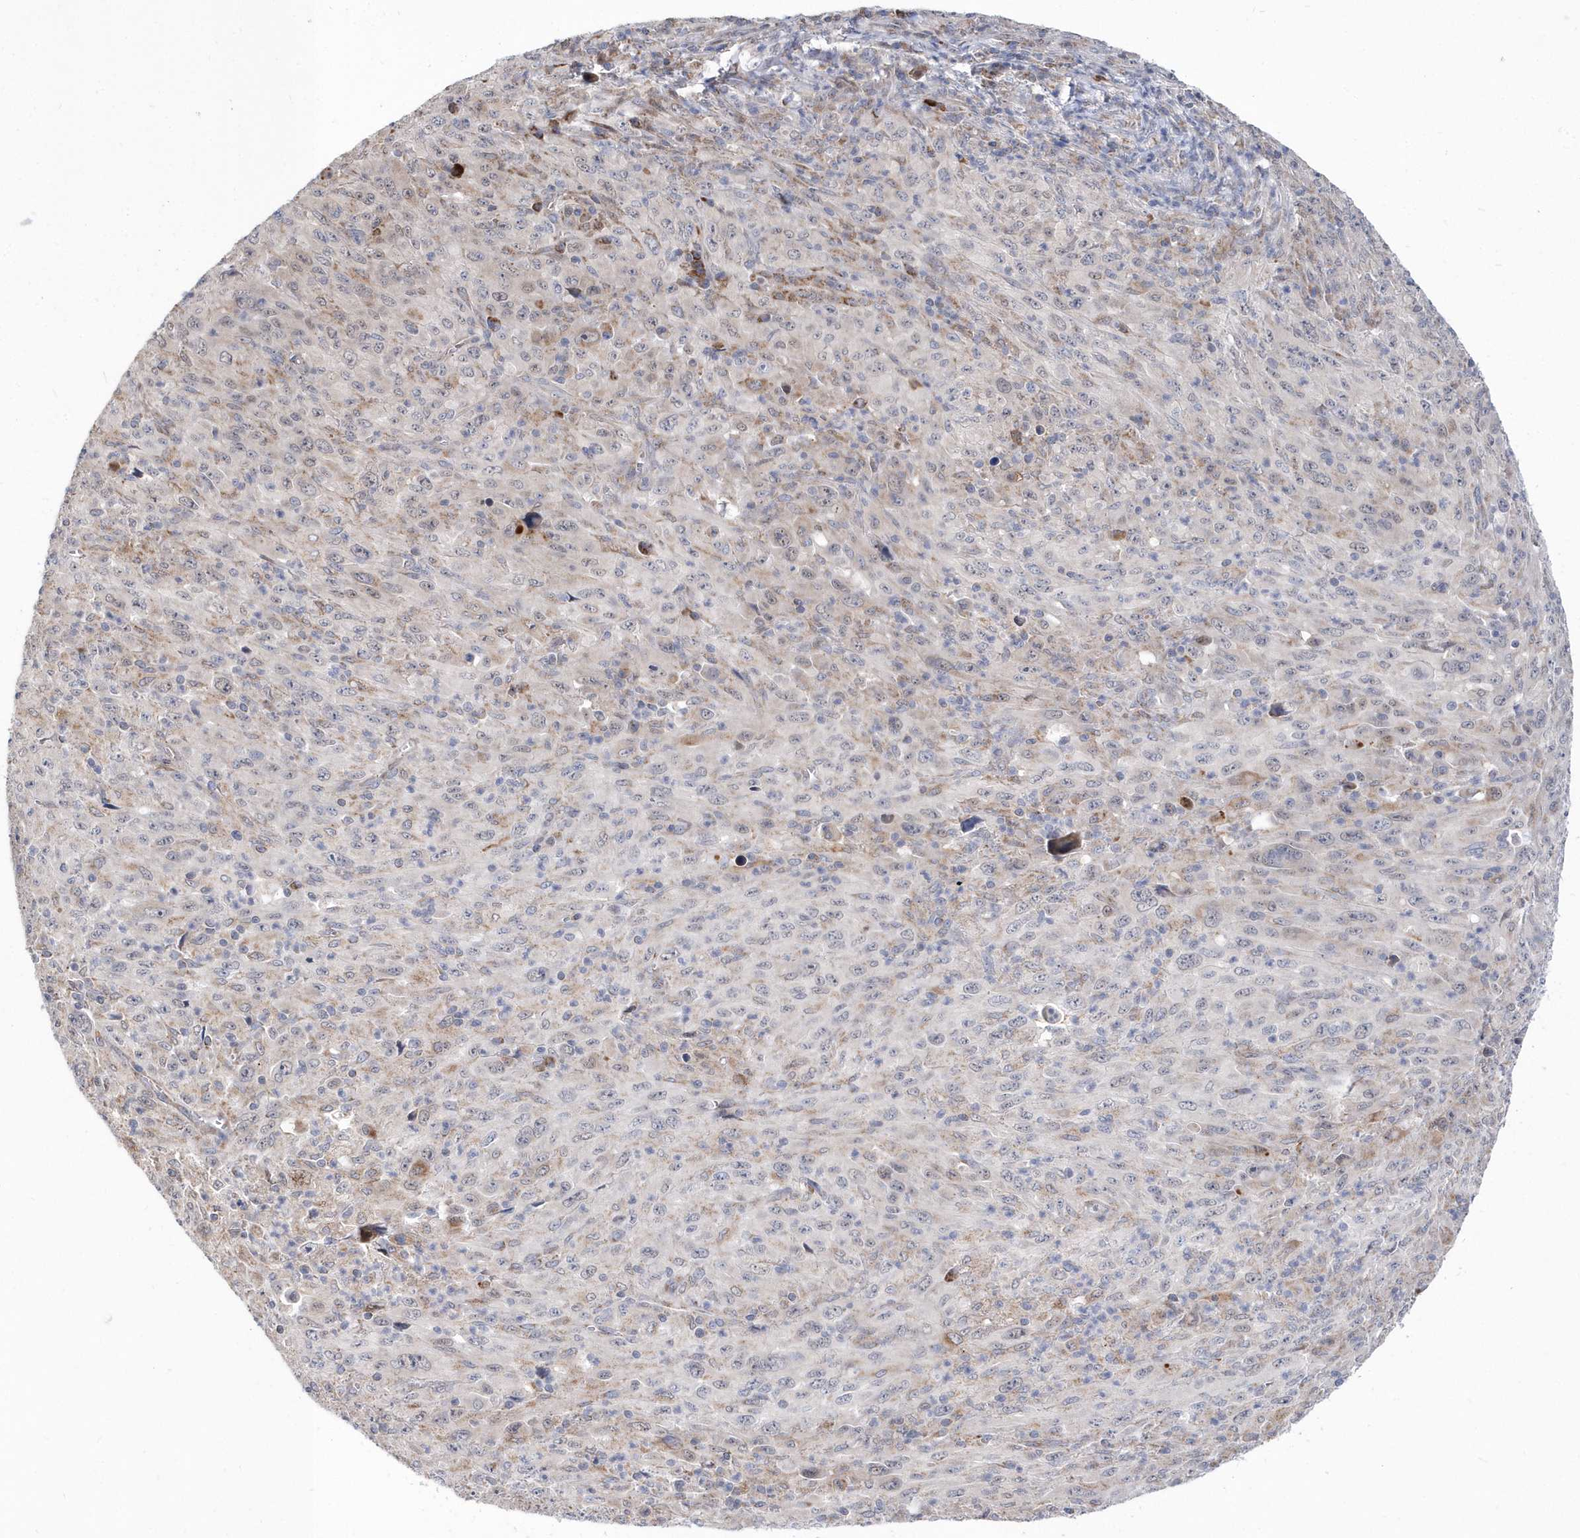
{"staining": {"intensity": "negative", "quantity": "none", "location": "none"}, "tissue": "melanoma", "cell_type": "Tumor cells", "image_type": "cancer", "snomed": [{"axis": "morphology", "description": "Malignant melanoma, Metastatic site"}, {"axis": "topography", "description": "Skin"}], "caption": "This image is of malignant melanoma (metastatic site) stained with immunohistochemistry to label a protein in brown with the nuclei are counter-stained blue. There is no positivity in tumor cells.", "gene": "SPATA5", "patient": {"sex": "female", "age": 56}}